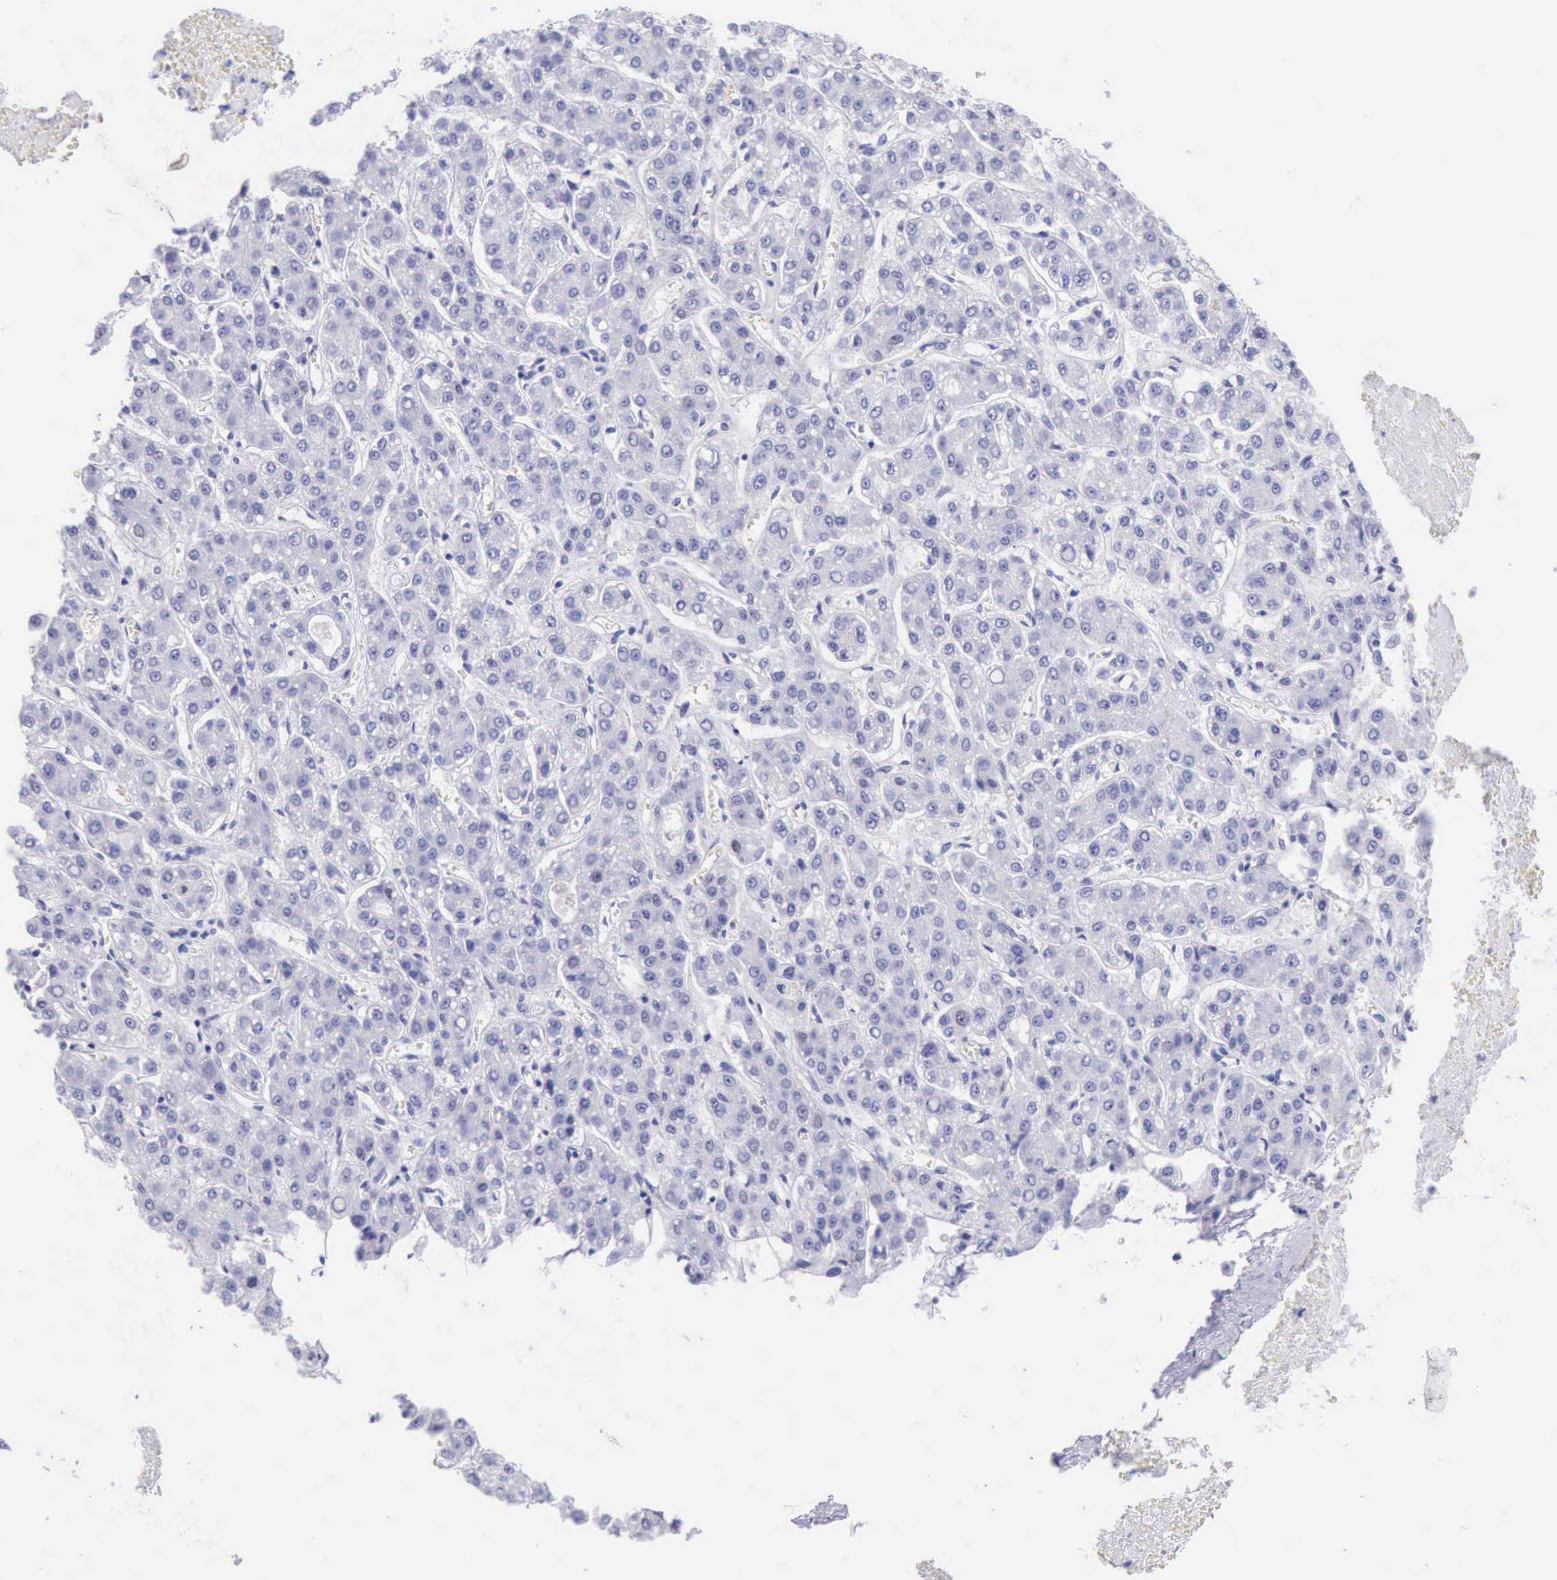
{"staining": {"intensity": "negative", "quantity": "none", "location": "none"}, "tissue": "liver cancer", "cell_type": "Tumor cells", "image_type": "cancer", "snomed": [{"axis": "morphology", "description": "Carcinoma, Hepatocellular, NOS"}, {"axis": "topography", "description": "Liver"}], "caption": "The micrograph displays no significant expression in tumor cells of liver cancer.", "gene": "MCM2", "patient": {"sex": "male", "age": 69}}